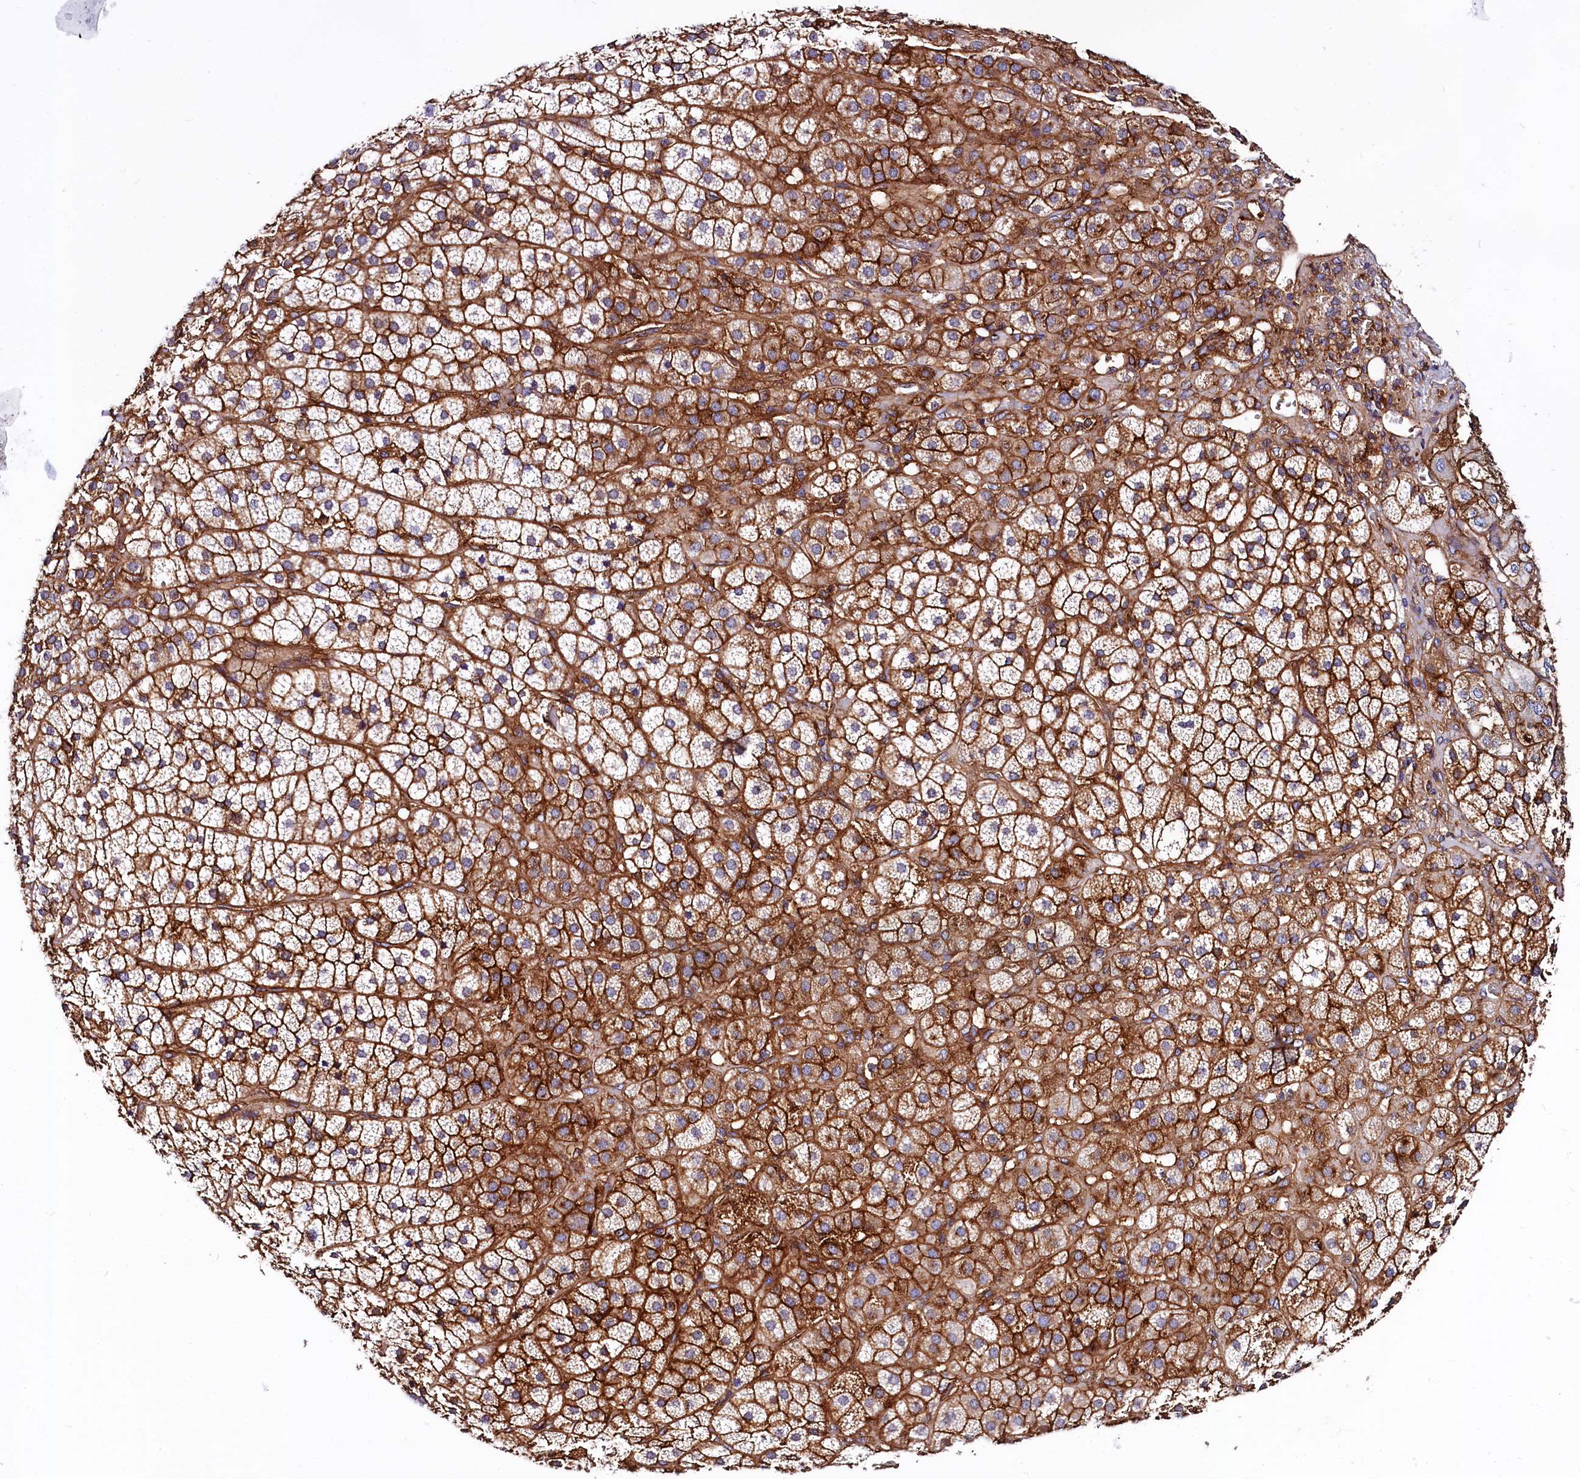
{"staining": {"intensity": "strong", "quantity": ">75%", "location": "cytoplasmic/membranous"}, "tissue": "adrenal gland", "cell_type": "Glandular cells", "image_type": "normal", "snomed": [{"axis": "morphology", "description": "Normal tissue, NOS"}, {"axis": "topography", "description": "Adrenal gland"}], "caption": "Immunohistochemical staining of unremarkable human adrenal gland exhibits high levels of strong cytoplasmic/membranous expression in about >75% of glandular cells. The staining was performed using DAB (3,3'-diaminobenzidine) to visualize the protein expression in brown, while the nuclei were stained in blue with hematoxylin (Magnification: 20x).", "gene": "ANO6", "patient": {"sex": "female", "age": 44}}